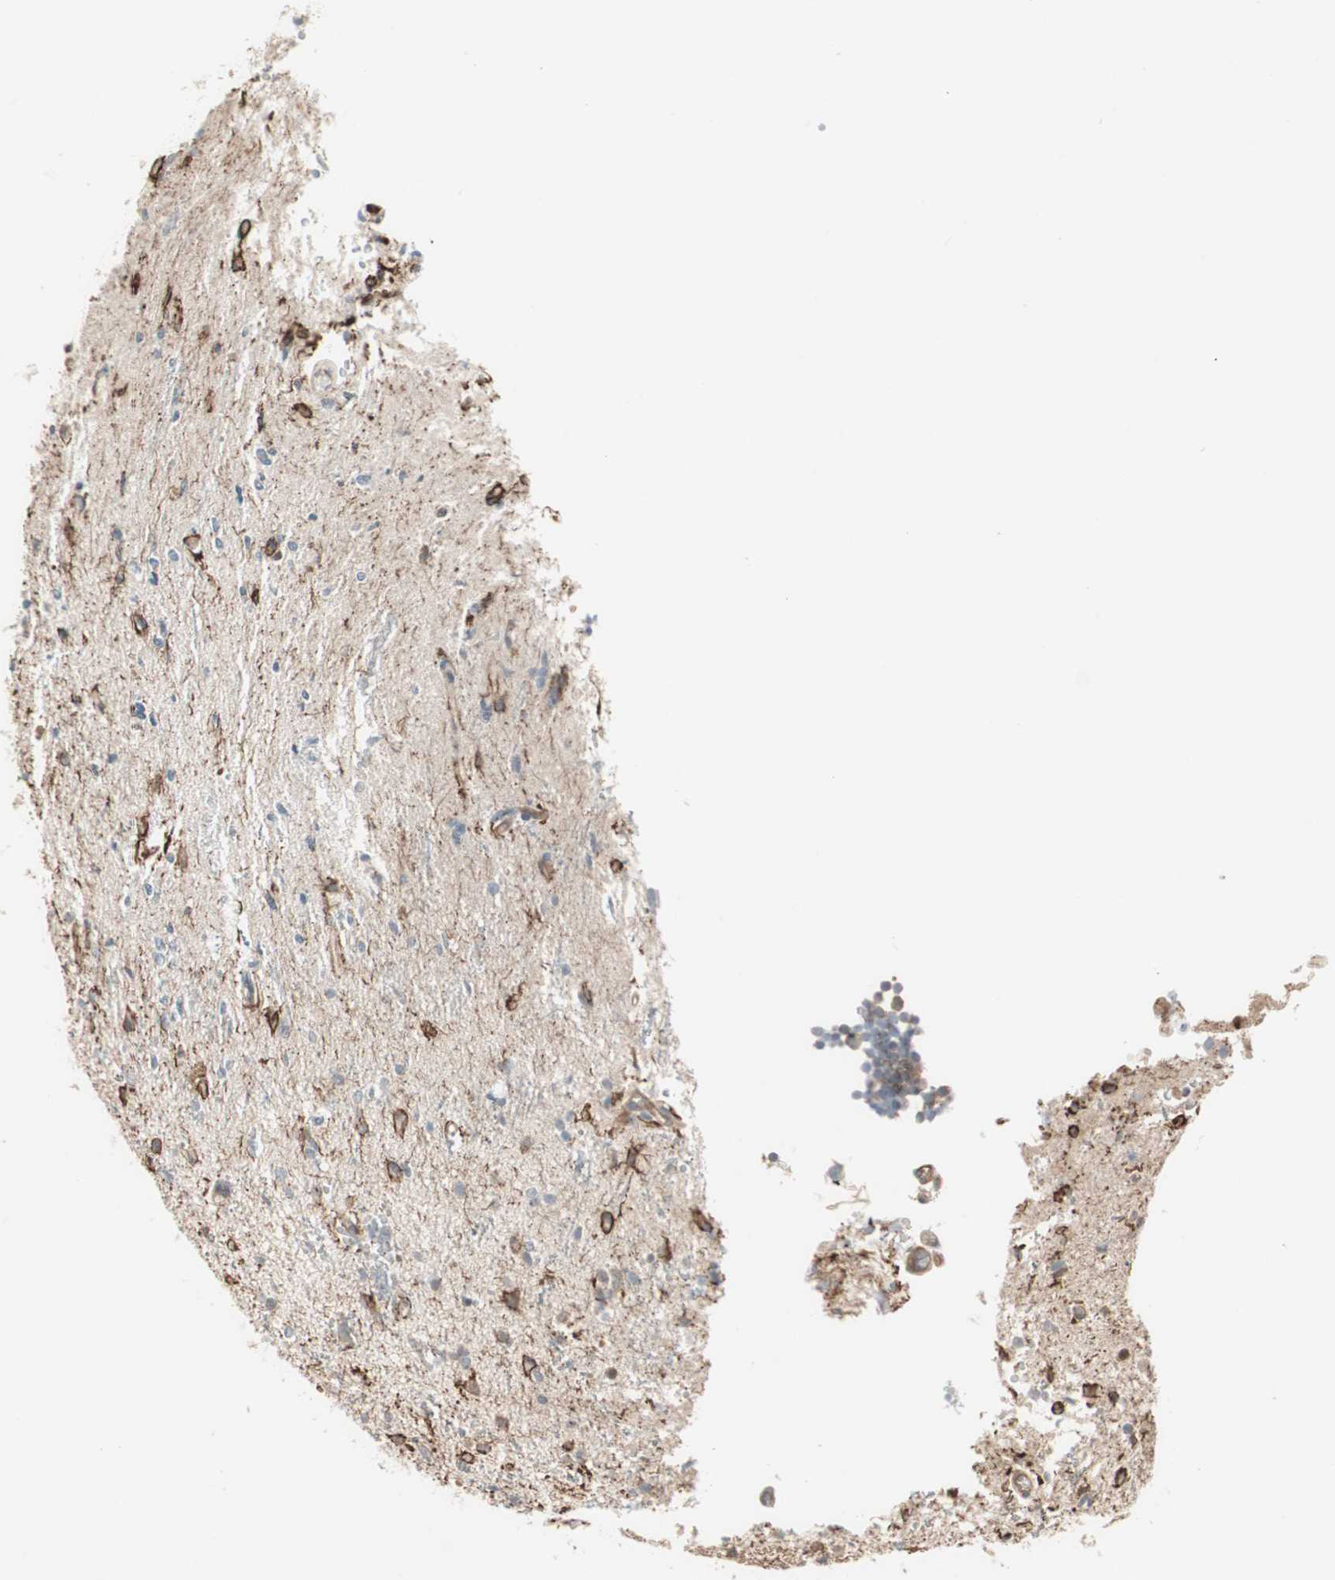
{"staining": {"intensity": "strong", "quantity": "25%-75%", "location": "cytoplasmic/membranous"}, "tissue": "glioma", "cell_type": "Tumor cells", "image_type": "cancer", "snomed": [{"axis": "morphology", "description": "Glioma, malignant, High grade"}, {"axis": "topography", "description": "Brain"}], "caption": "Strong cytoplasmic/membranous protein expression is identified in about 25%-75% of tumor cells in glioma. Using DAB (brown) and hematoxylin (blue) stains, captured at high magnification using brightfield microscopy.", "gene": "PFDN1", "patient": {"sex": "male", "age": 47}}